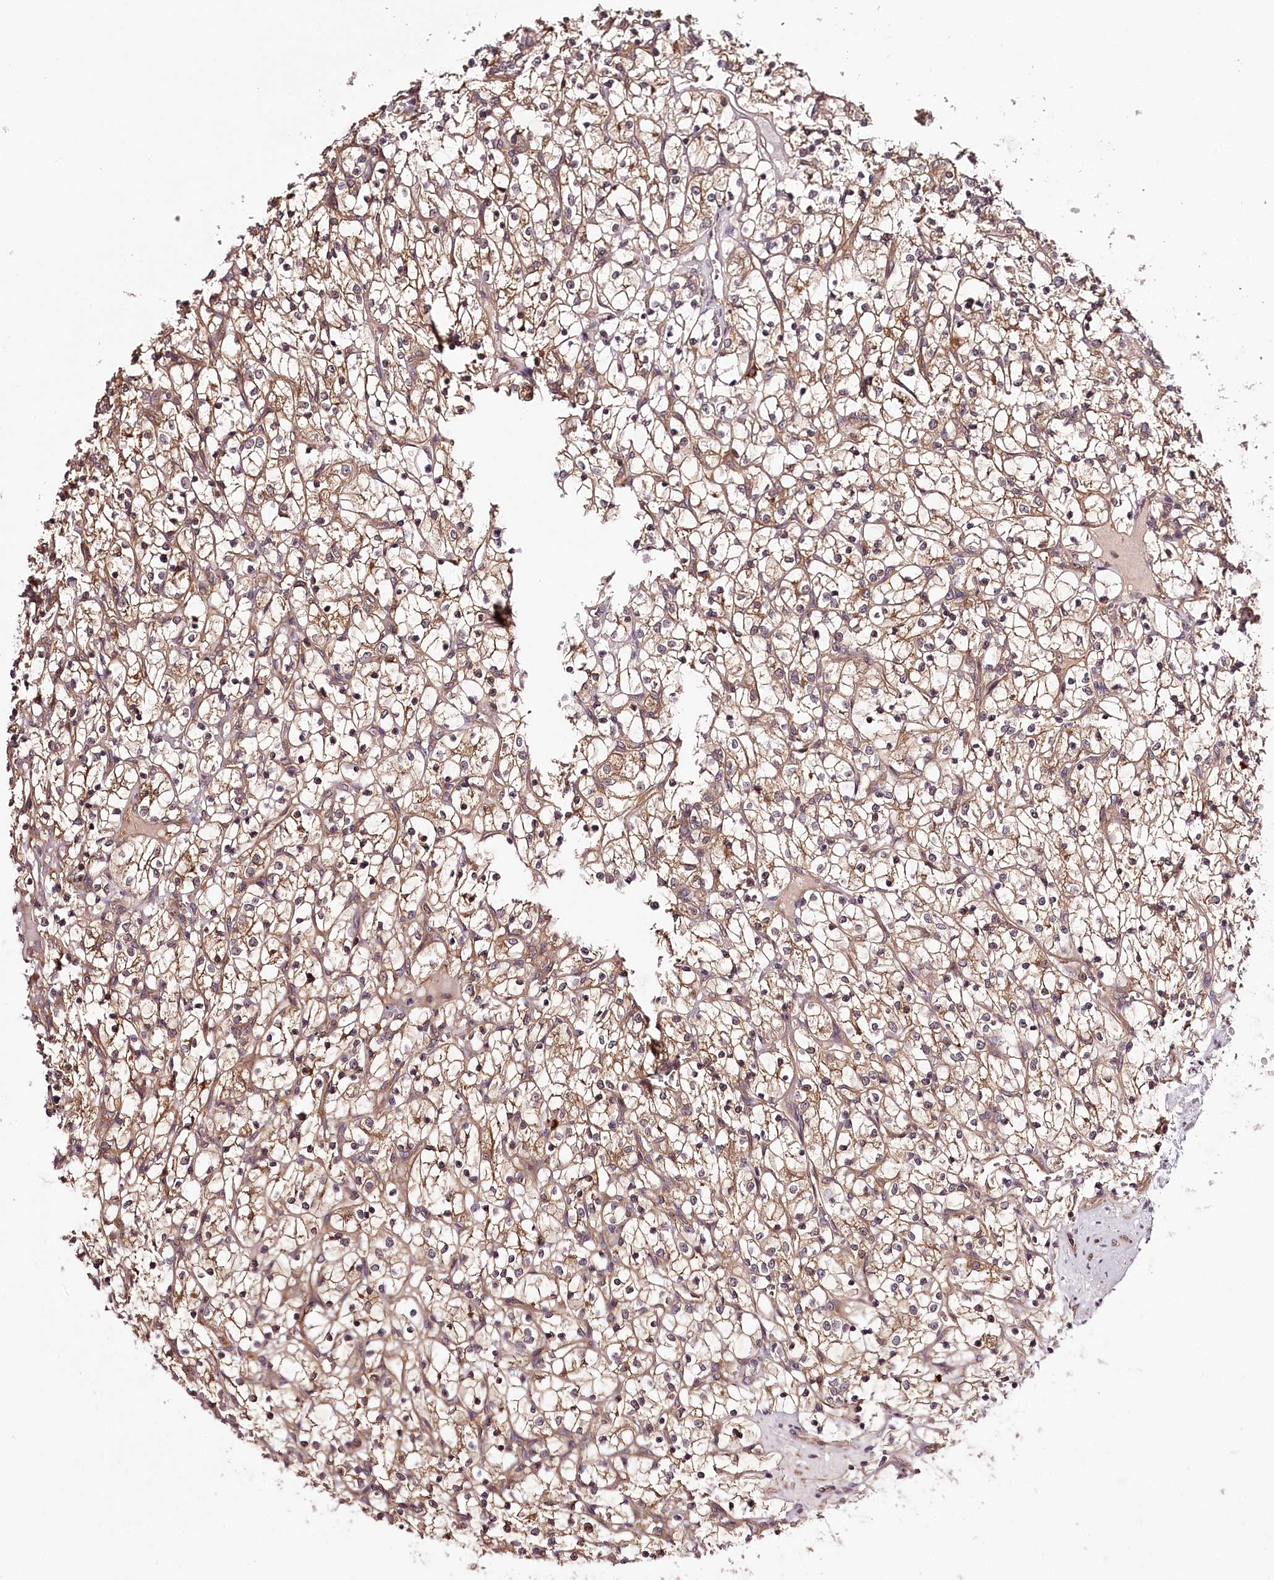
{"staining": {"intensity": "moderate", "quantity": ">75%", "location": "cytoplasmic/membranous"}, "tissue": "renal cancer", "cell_type": "Tumor cells", "image_type": "cancer", "snomed": [{"axis": "morphology", "description": "Adenocarcinoma, NOS"}, {"axis": "topography", "description": "Kidney"}], "caption": "High-magnification brightfield microscopy of renal cancer stained with DAB (3,3'-diaminobenzidine) (brown) and counterstained with hematoxylin (blue). tumor cells exhibit moderate cytoplasmic/membranous staining is seen in about>75% of cells. (DAB (3,3'-diaminobenzidine) = brown stain, brightfield microscopy at high magnification).", "gene": "TARS1", "patient": {"sex": "female", "age": 69}}